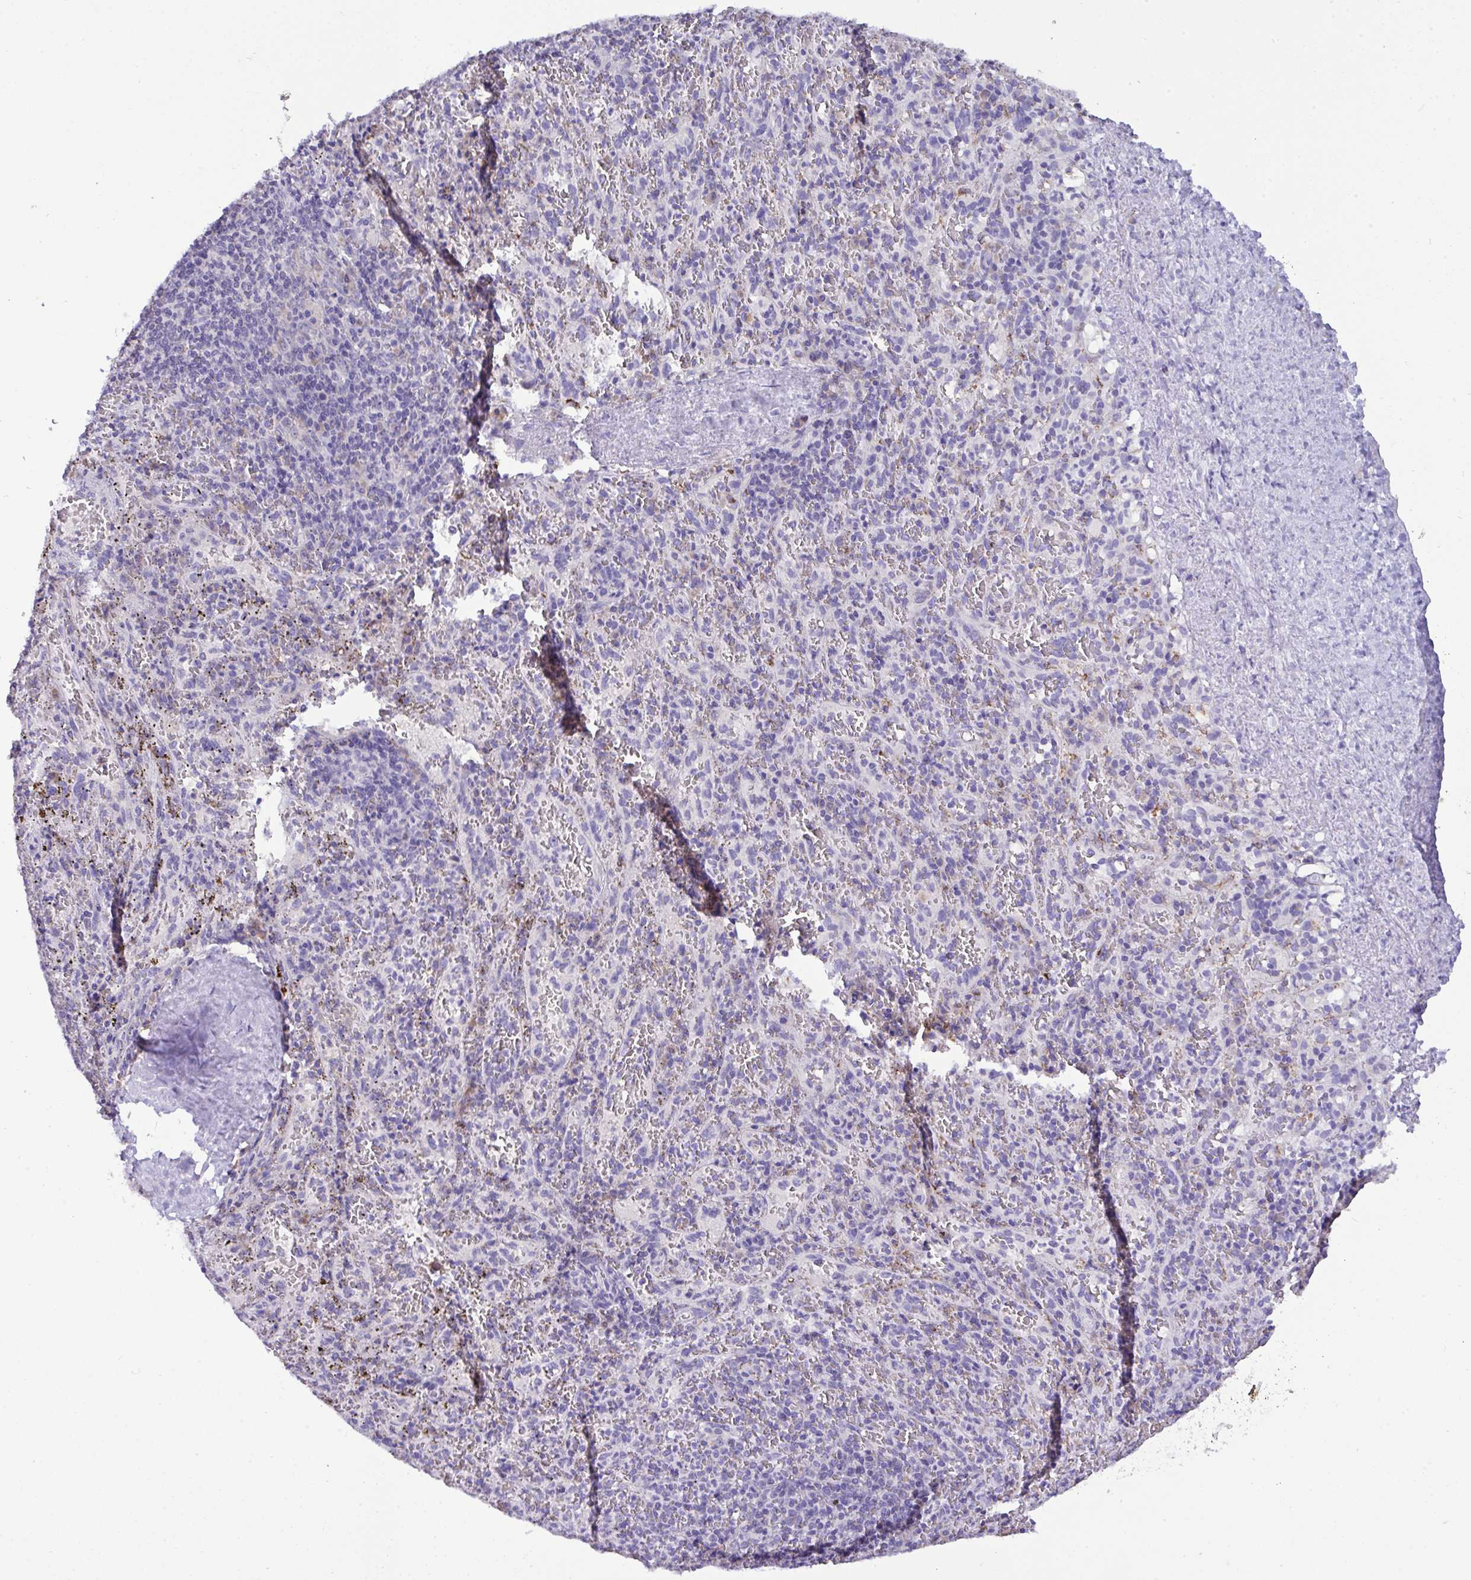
{"staining": {"intensity": "negative", "quantity": "none", "location": "none"}, "tissue": "spleen", "cell_type": "Cells in red pulp", "image_type": "normal", "snomed": [{"axis": "morphology", "description": "Normal tissue, NOS"}, {"axis": "topography", "description": "Spleen"}], "caption": "IHC histopathology image of benign spleen: spleen stained with DAB exhibits no significant protein positivity in cells in red pulp. (DAB (3,3'-diaminobenzidine) immunohistochemistry (IHC) with hematoxylin counter stain).", "gene": "ST8SIA2", "patient": {"sex": "male", "age": 57}}